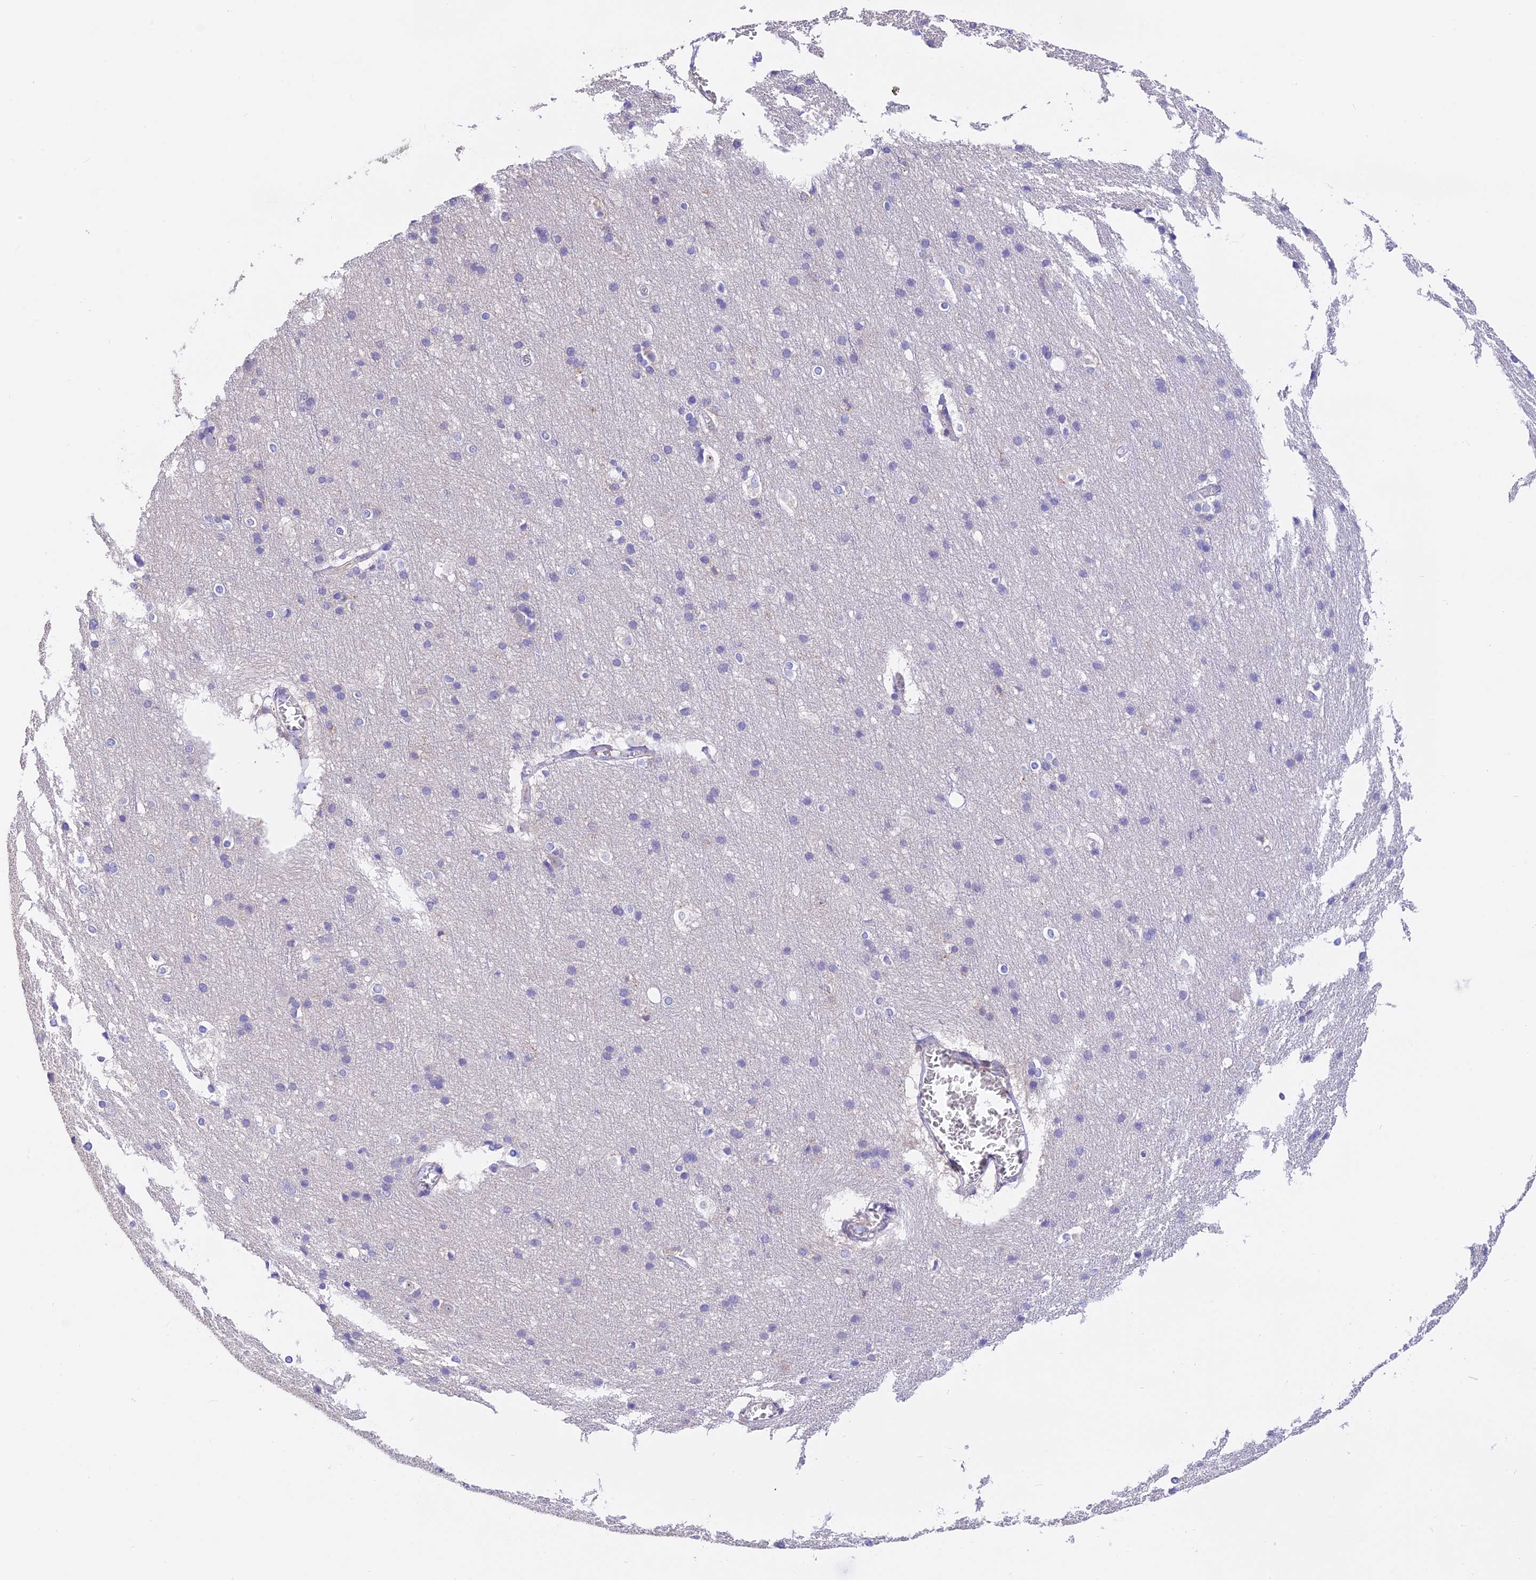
{"staining": {"intensity": "negative", "quantity": "none", "location": "none"}, "tissue": "cerebral cortex", "cell_type": "Endothelial cells", "image_type": "normal", "snomed": [{"axis": "morphology", "description": "Normal tissue, NOS"}, {"axis": "topography", "description": "Cerebral cortex"}], "caption": "The immunohistochemistry (IHC) histopathology image has no significant staining in endothelial cells of cerebral cortex.", "gene": "LPXN", "patient": {"sex": "male", "age": 54}}